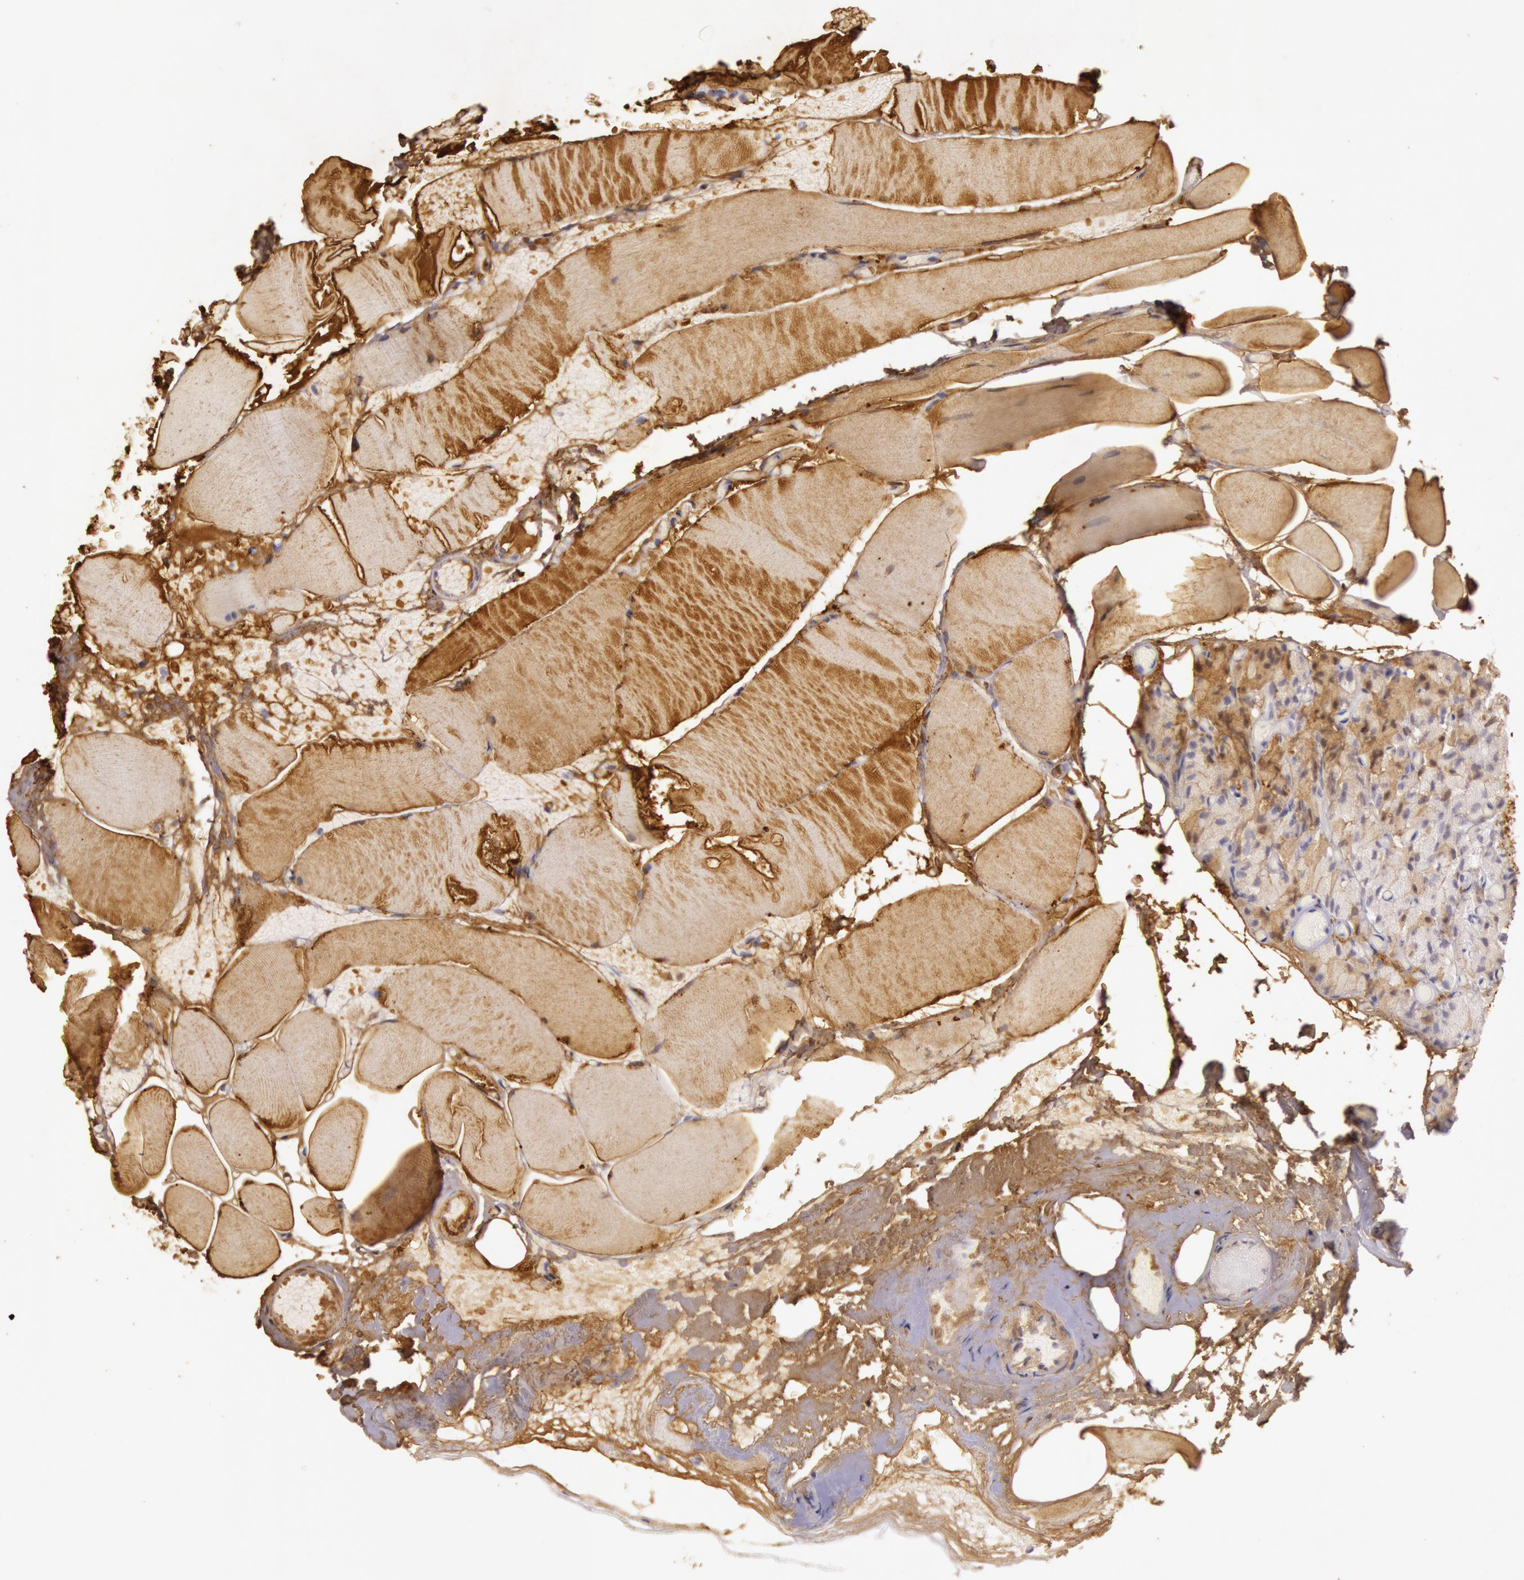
{"staining": {"intensity": "moderate", "quantity": ">75%", "location": "cytoplasmic/membranous"}, "tissue": "parathyroid gland", "cell_type": "Glandular cells", "image_type": "normal", "snomed": [{"axis": "morphology", "description": "Normal tissue, NOS"}, {"axis": "topography", "description": "Skeletal muscle"}, {"axis": "topography", "description": "Parathyroid gland"}], "caption": "Protein analysis of normal parathyroid gland exhibits moderate cytoplasmic/membranous expression in about >75% of glandular cells. The staining was performed using DAB to visualize the protein expression in brown, while the nuclei were stained in blue with hematoxylin (Magnification: 20x).", "gene": "CKB", "patient": {"sex": "female", "age": 37}}